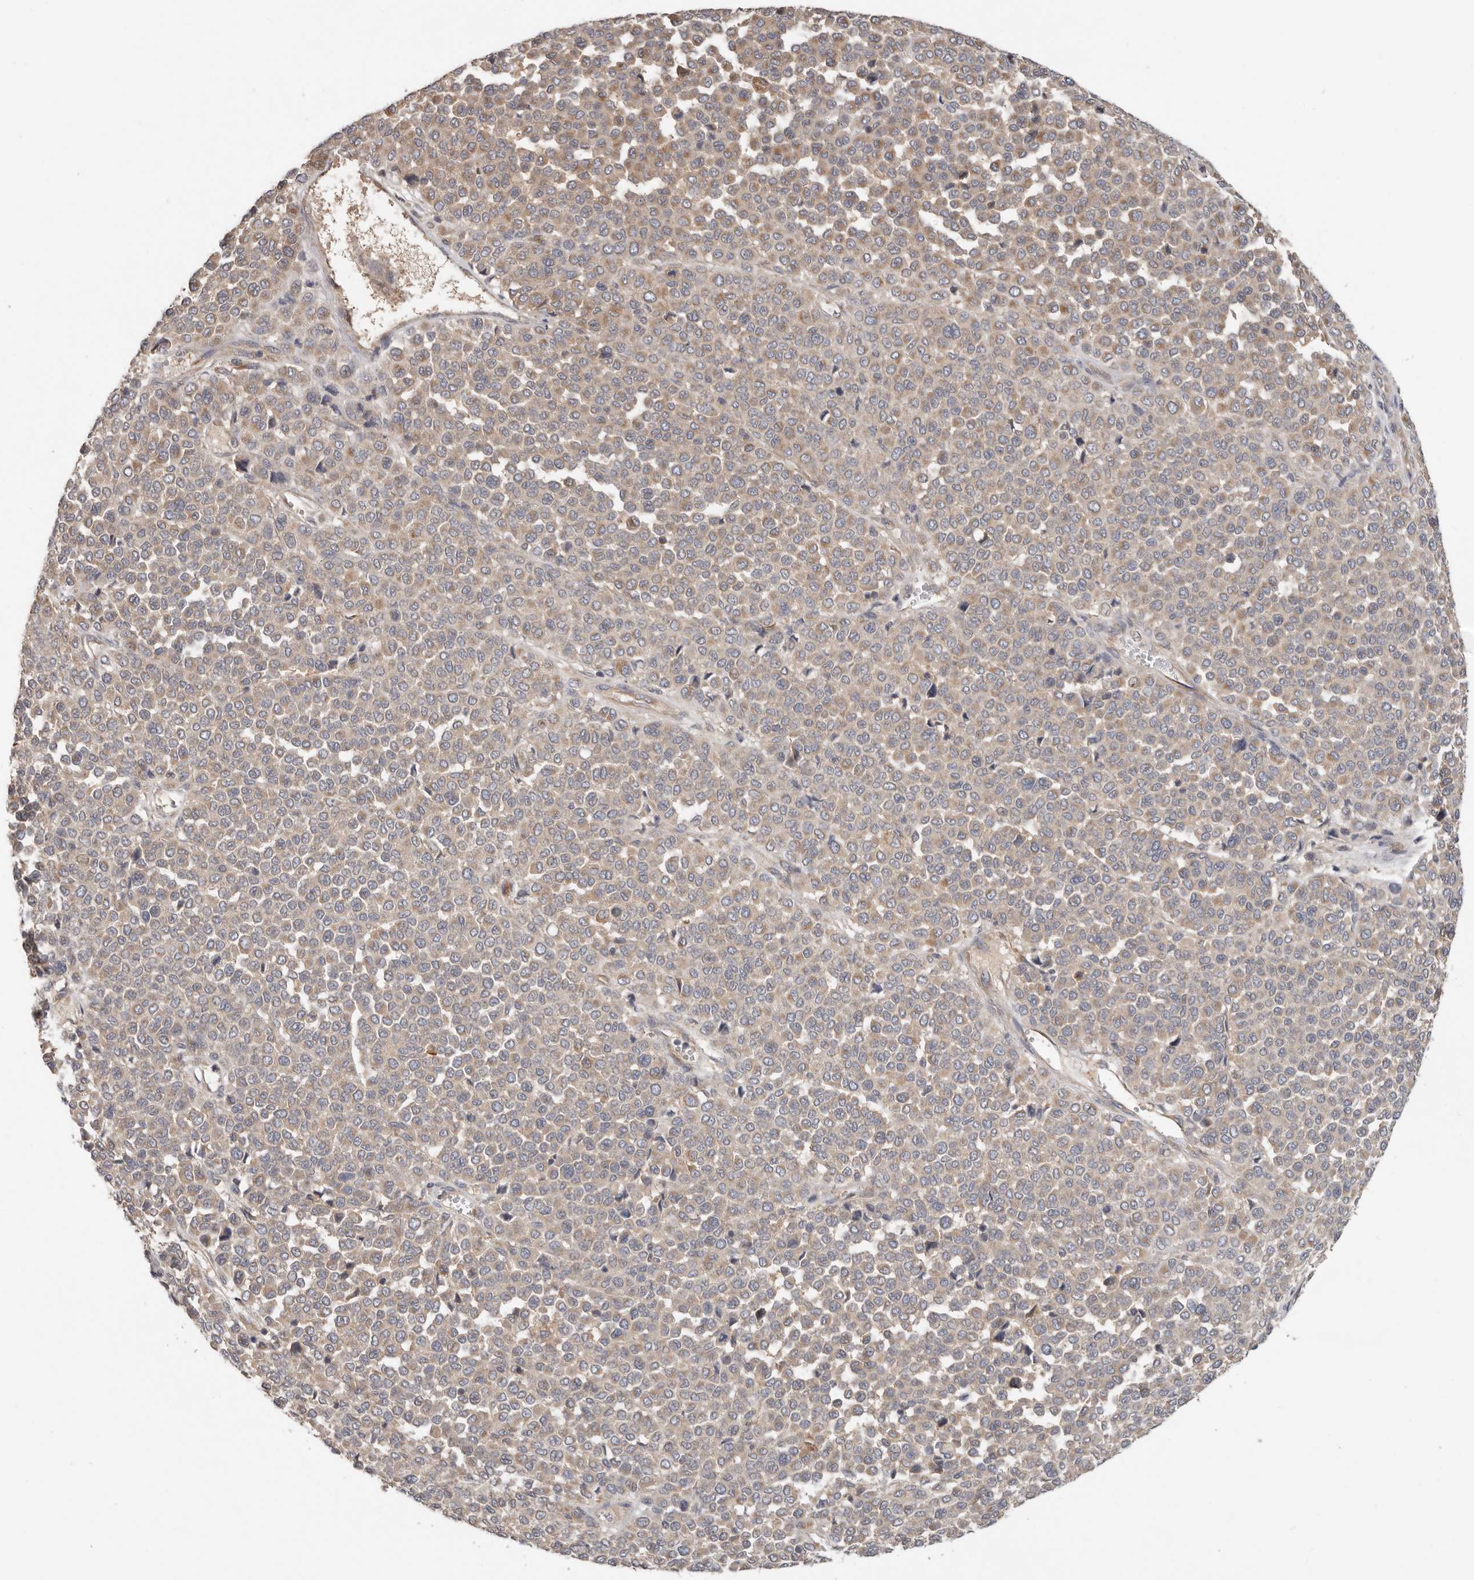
{"staining": {"intensity": "moderate", "quantity": "25%-75%", "location": "cytoplasmic/membranous"}, "tissue": "melanoma", "cell_type": "Tumor cells", "image_type": "cancer", "snomed": [{"axis": "morphology", "description": "Malignant melanoma, Metastatic site"}, {"axis": "topography", "description": "Pancreas"}], "caption": "DAB (3,3'-diaminobenzidine) immunohistochemical staining of human melanoma demonstrates moderate cytoplasmic/membranous protein expression in approximately 25%-75% of tumor cells.", "gene": "PPP1R42", "patient": {"sex": "female", "age": 30}}